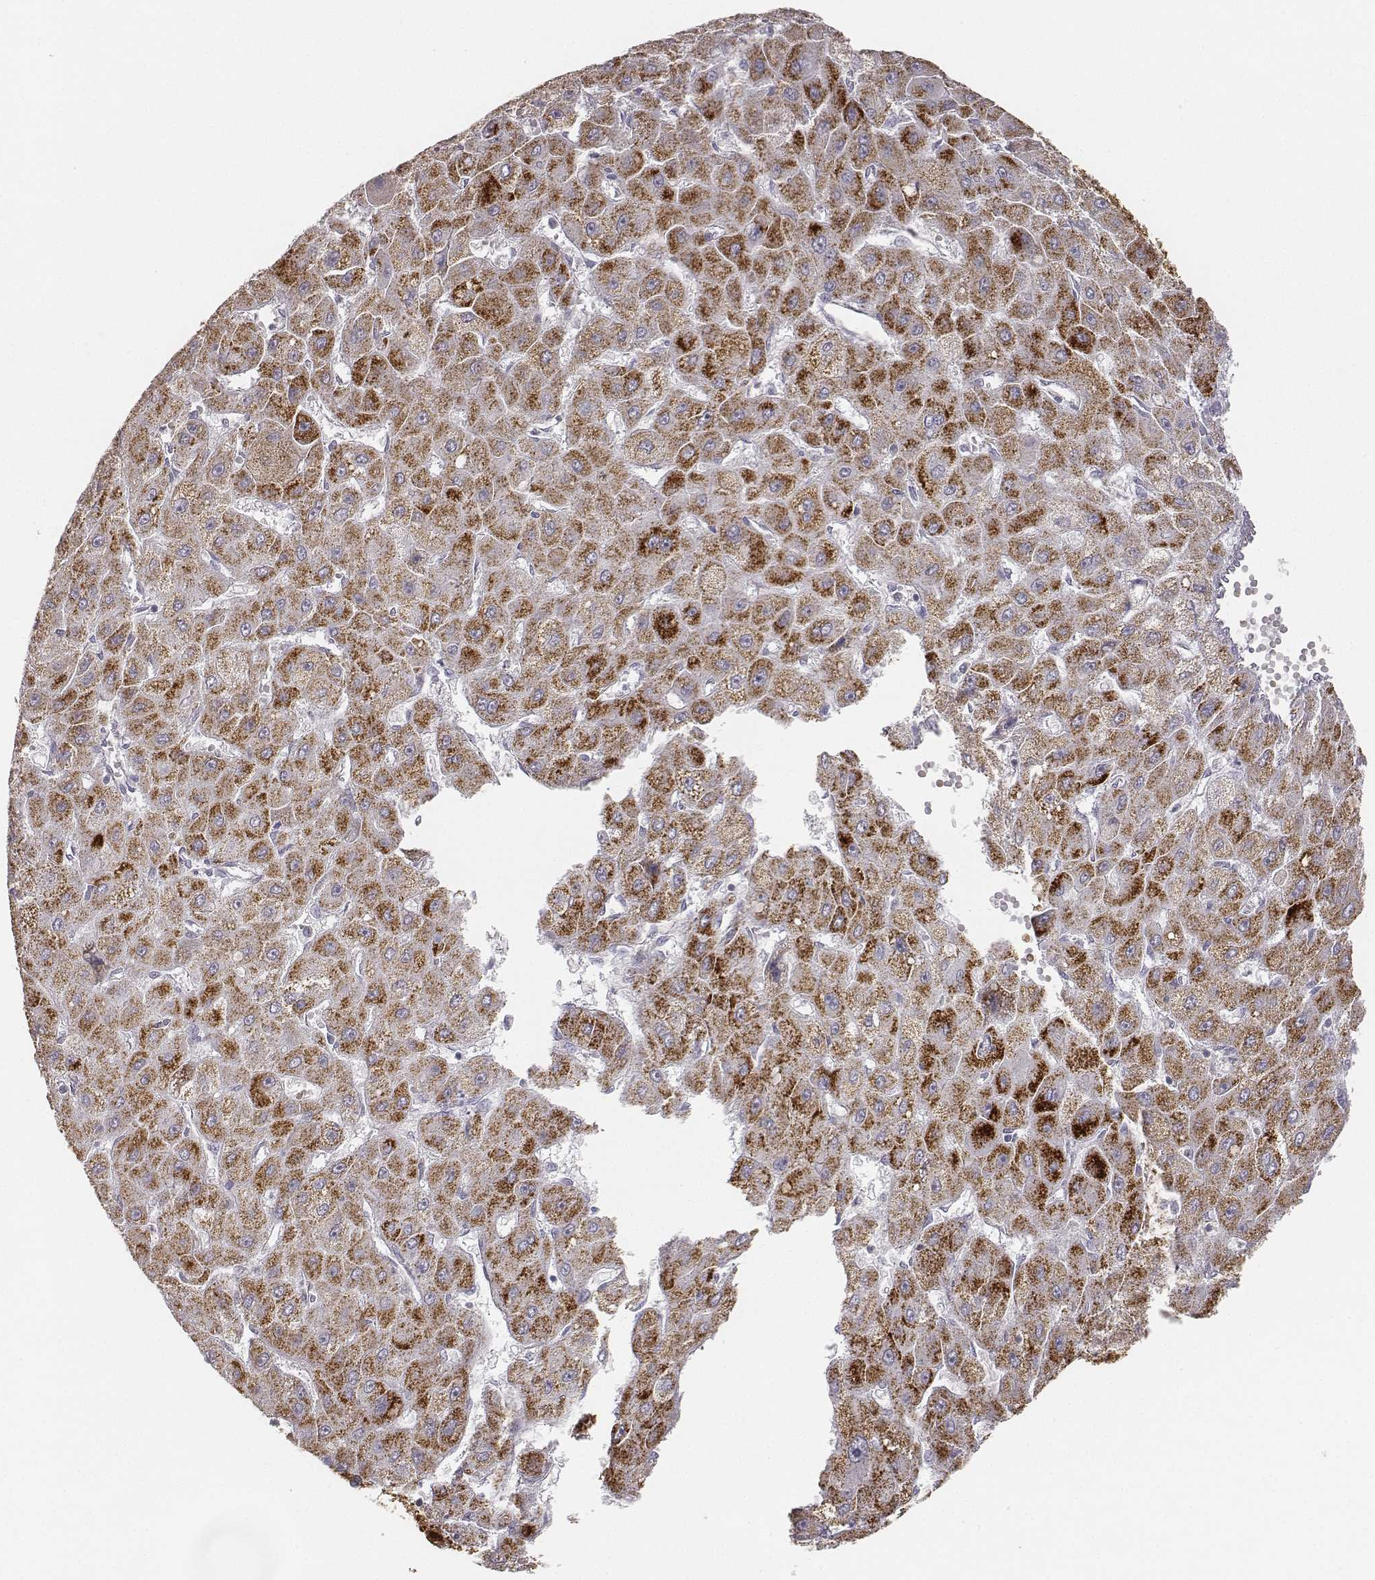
{"staining": {"intensity": "moderate", "quantity": ">75%", "location": "cytoplasmic/membranous"}, "tissue": "liver cancer", "cell_type": "Tumor cells", "image_type": "cancer", "snomed": [{"axis": "morphology", "description": "Carcinoma, Hepatocellular, NOS"}, {"axis": "topography", "description": "Liver"}], "caption": "Immunohistochemical staining of liver cancer exhibits medium levels of moderate cytoplasmic/membranous protein staining in approximately >75% of tumor cells.", "gene": "ABCD3", "patient": {"sex": "female", "age": 25}}